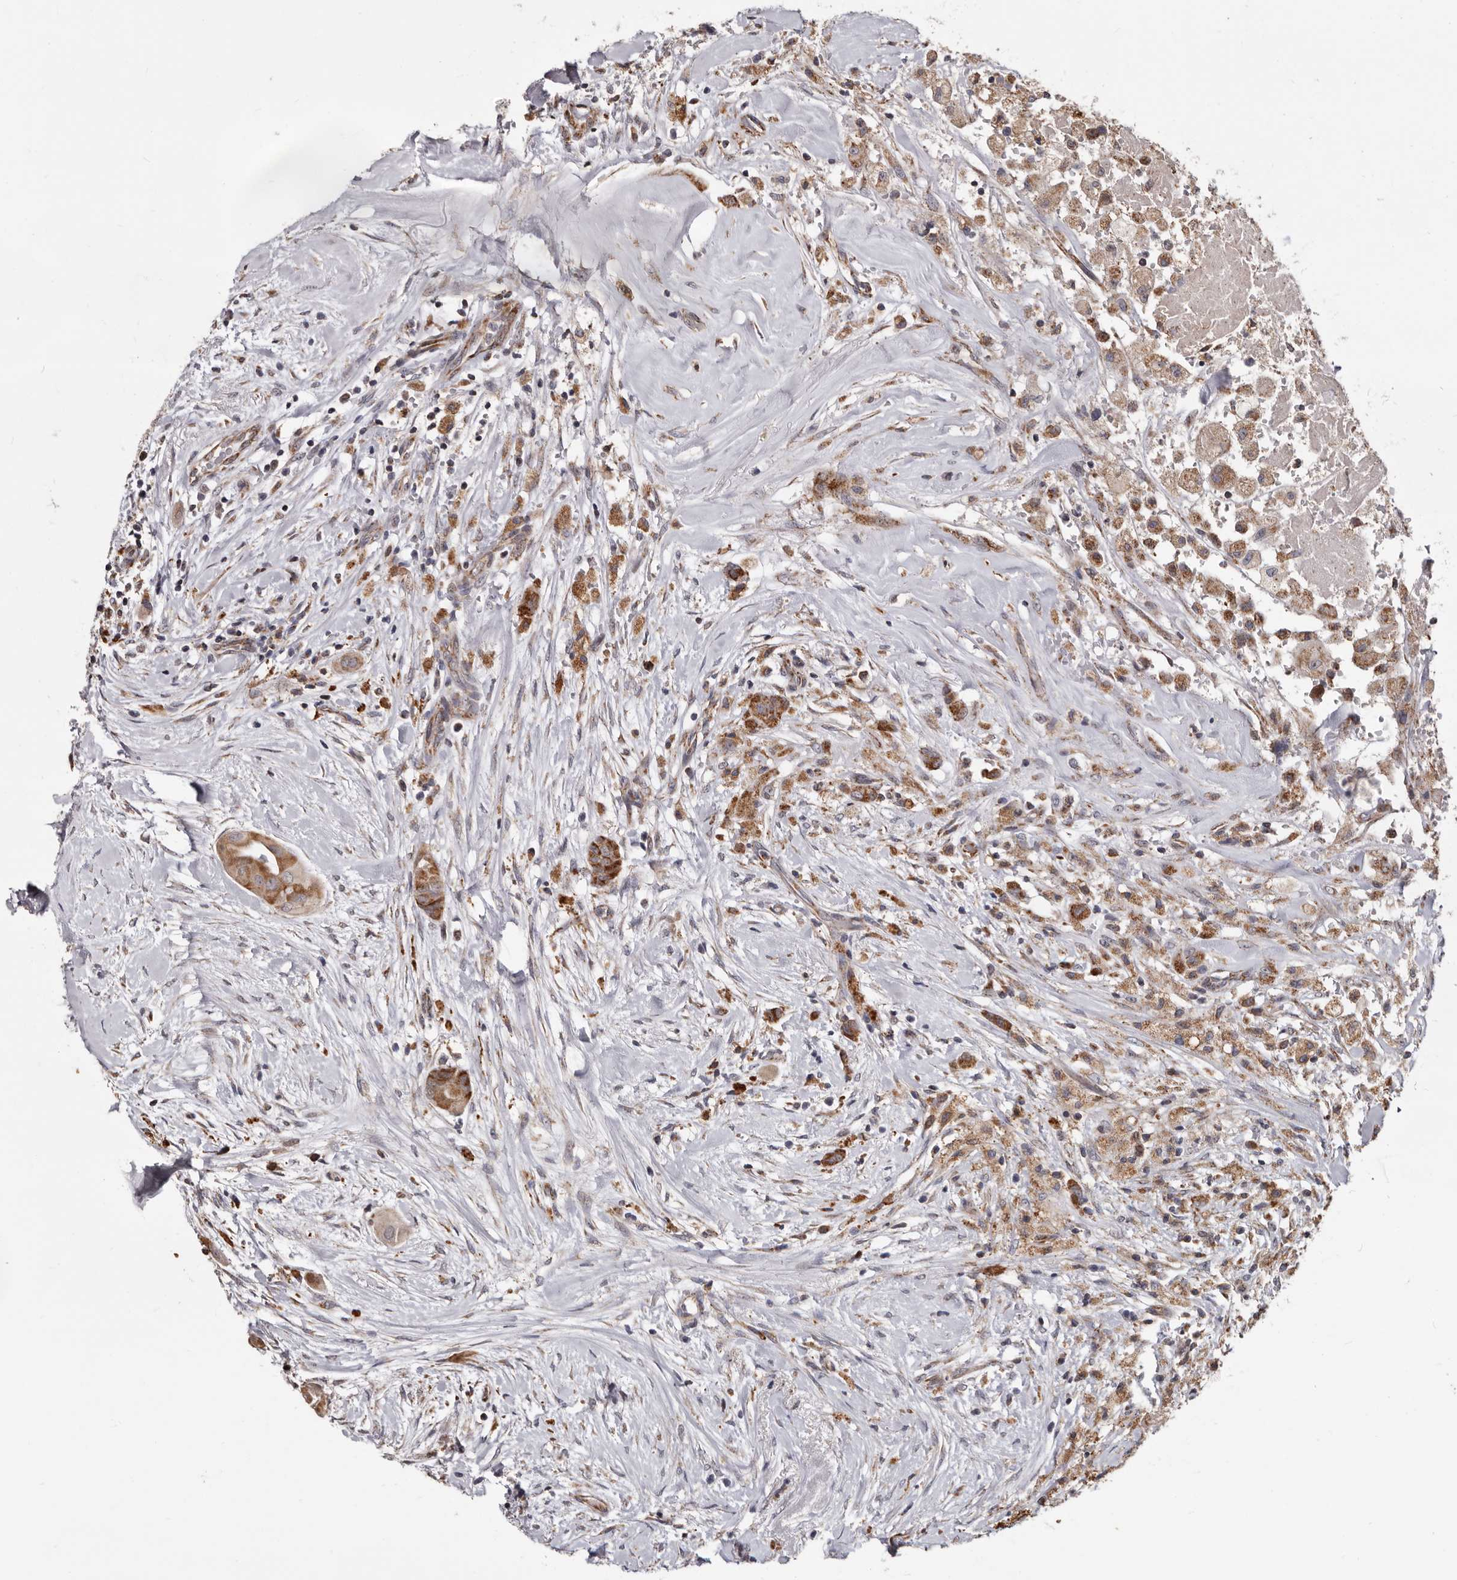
{"staining": {"intensity": "moderate", "quantity": ">75%", "location": "cytoplasmic/membranous"}, "tissue": "thyroid cancer", "cell_type": "Tumor cells", "image_type": "cancer", "snomed": [{"axis": "morphology", "description": "Papillary adenocarcinoma, NOS"}, {"axis": "topography", "description": "Thyroid gland"}], "caption": "Tumor cells exhibit medium levels of moderate cytoplasmic/membranous positivity in about >75% of cells in human thyroid cancer.", "gene": "MRPL18", "patient": {"sex": "female", "age": 59}}